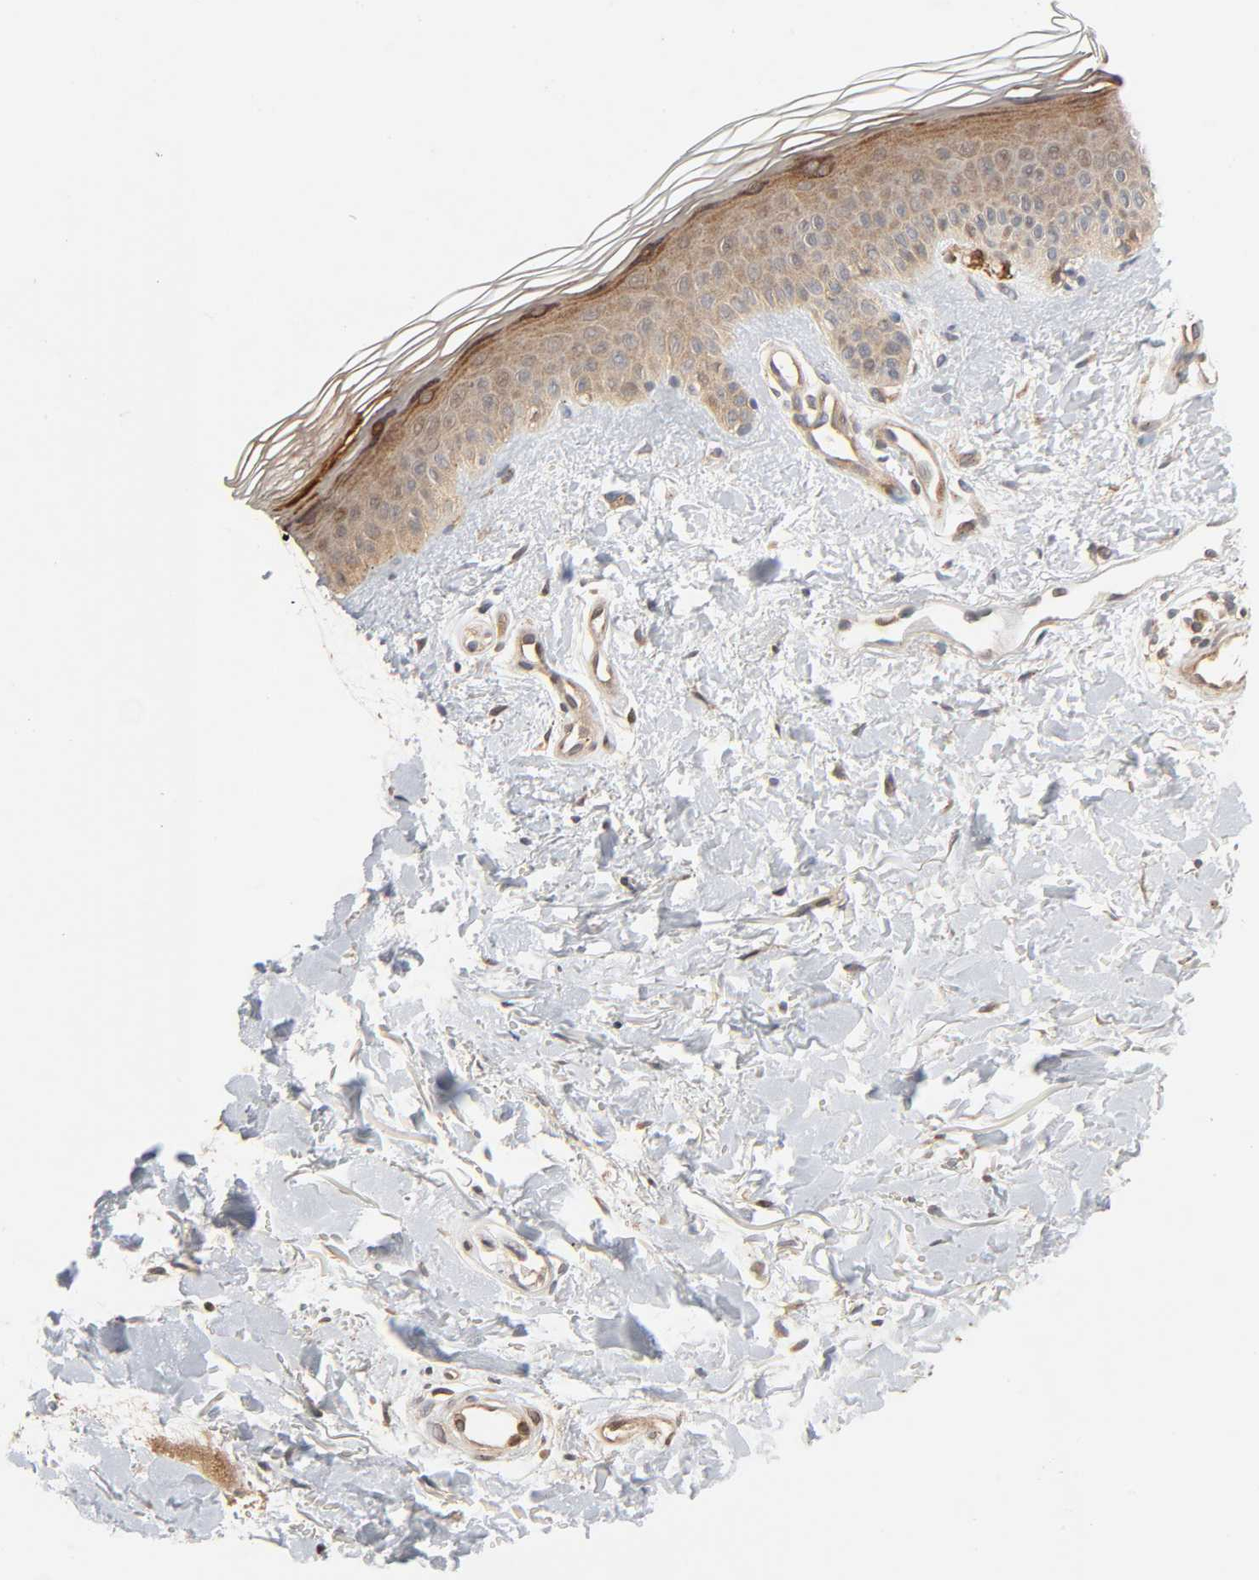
{"staining": {"intensity": "moderate", "quantity": "25%-75%", "location": "cytoplasmic/membranous"}, "tissue": "skin", "cell_type": "Fibroblasts", "image_type": "normal", "snomed": [{"axis": "morphology", "description": "Normal tissue, NOS"}, {"axis": "topography", "description": "Skin"}], "caption": "Protein expression by immunohistochemistry (IHC) displays moderate cytoplasmic/membranous staining in approximately 25%-75% of fibroblasts in unremarkable skin. The staining is performed using DAB (3,3'-diaminobenzidine) brown chromogen to label protein expression. The nuclei are counter-stained blue using hematoxylin.", "gene": "NEMF", "patient": {"sex": "female", "age": 19}}